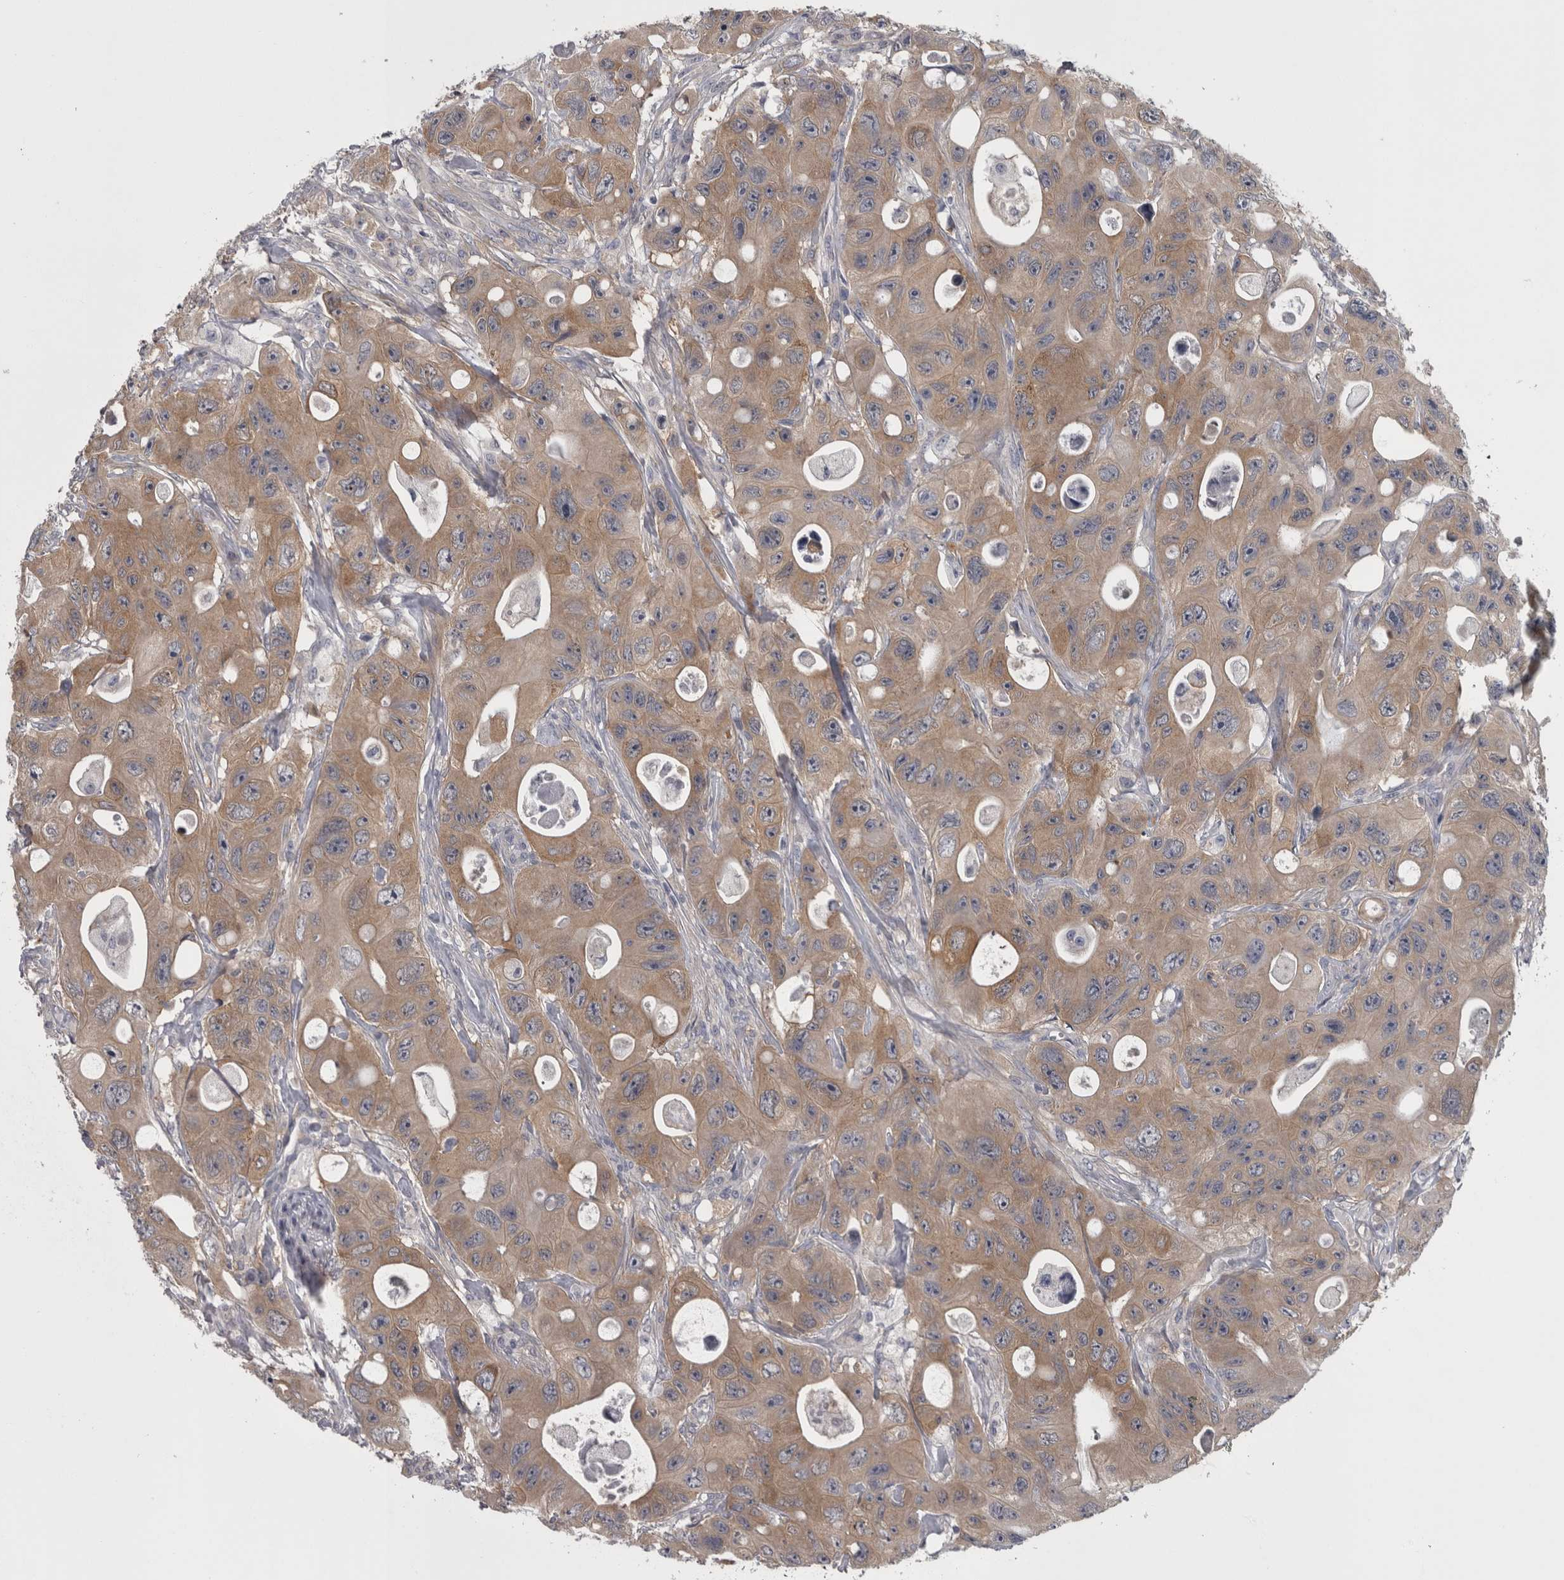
{"staining": {"intensity": "moderate", "quantity": ">75%", "location": "cytoplasmic/membranous"}, "tissue": "colorectal cancer", "cell_type": "Tumor cells", "image_type": "cancer", "snomed": [{"axis": "morphology", "description": "Adenocarcinoma, NOS"}, {"axis": "topography", "description": "Colon"}], "caption": "The image reveals immunohistochemical staining of colorectal cancer. There is moderate cytoplasmic/membranous positivity is present in approximately >75% of tumor cells.", "gene": "PRKCI", "patient": {"sex": "female", "age": 46}}